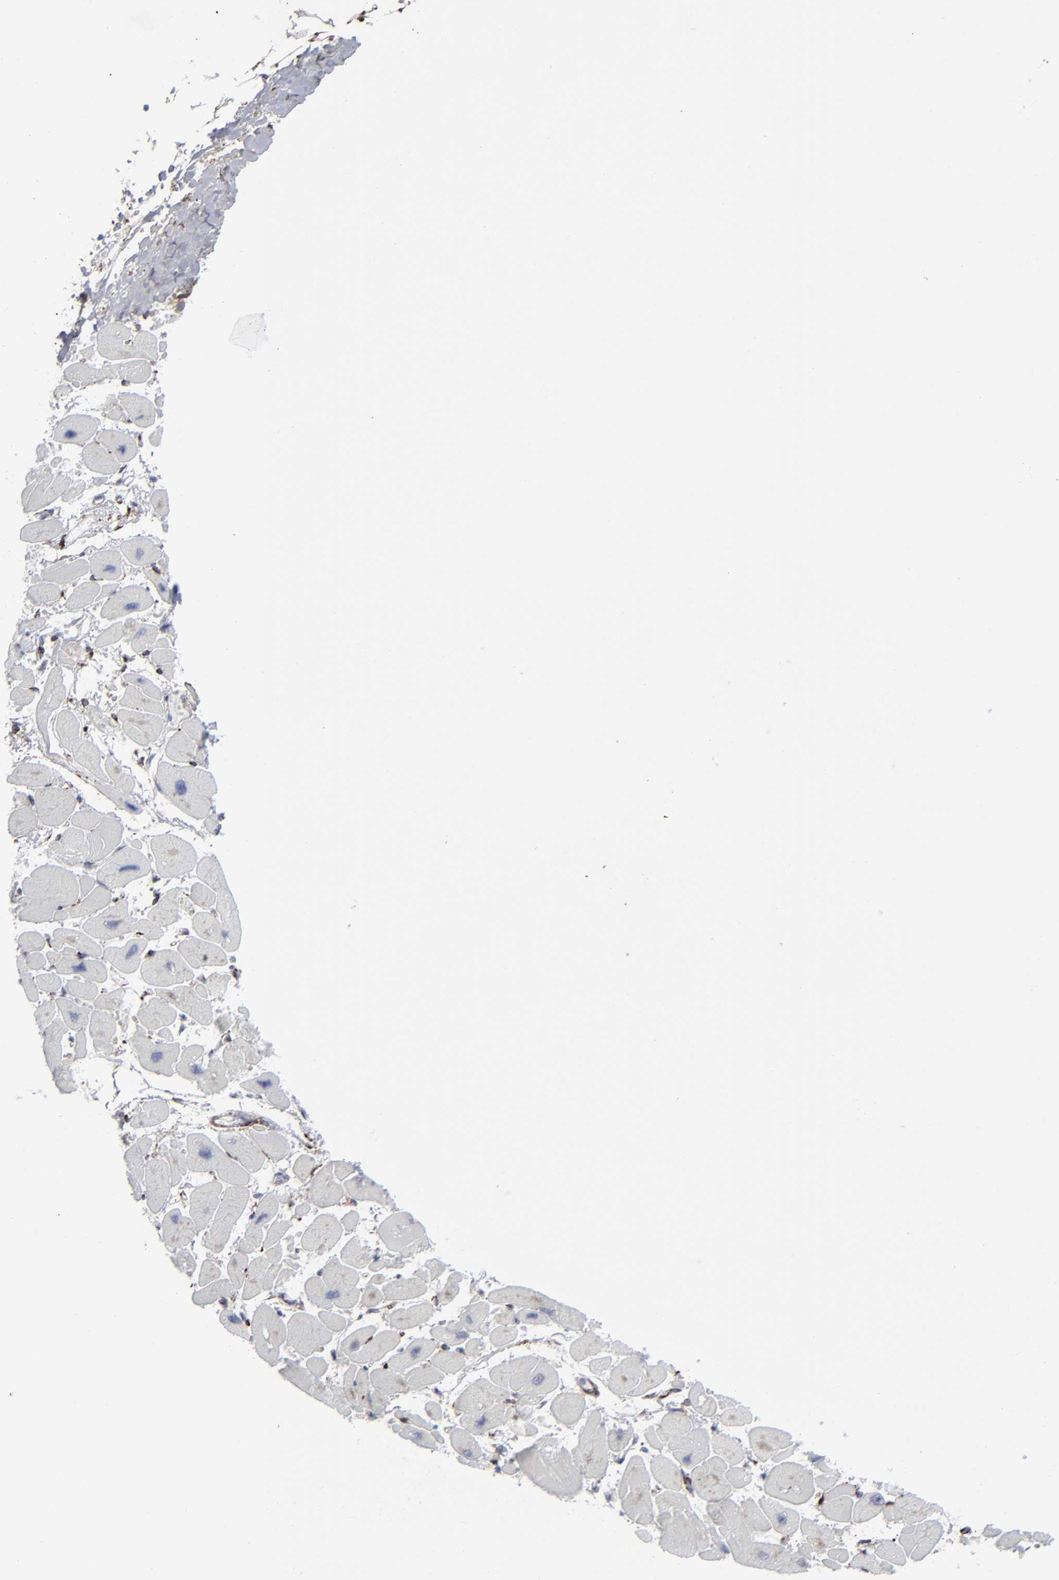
{"staining": {"intensity": "negative", "quantity": "none", "location": "none"}, "tissue": "heart muscle", "cell_type": "Cardiomyocytes", "image_type": "normal", "snomed": [{"axis": "morphology", "description": "Normal tissue, NOS"}, {"axis": "topography", "description": "Heart"}], "caption": "Cardiomyocytes are negative for protein expression in normal human heart muscle. (DAB (3,3'-diaminobenzidine) immunohistochemistry with hematoxylin counter stain).", "gene": "SPARC", "patient": {"sex": "female", "age": 54}}